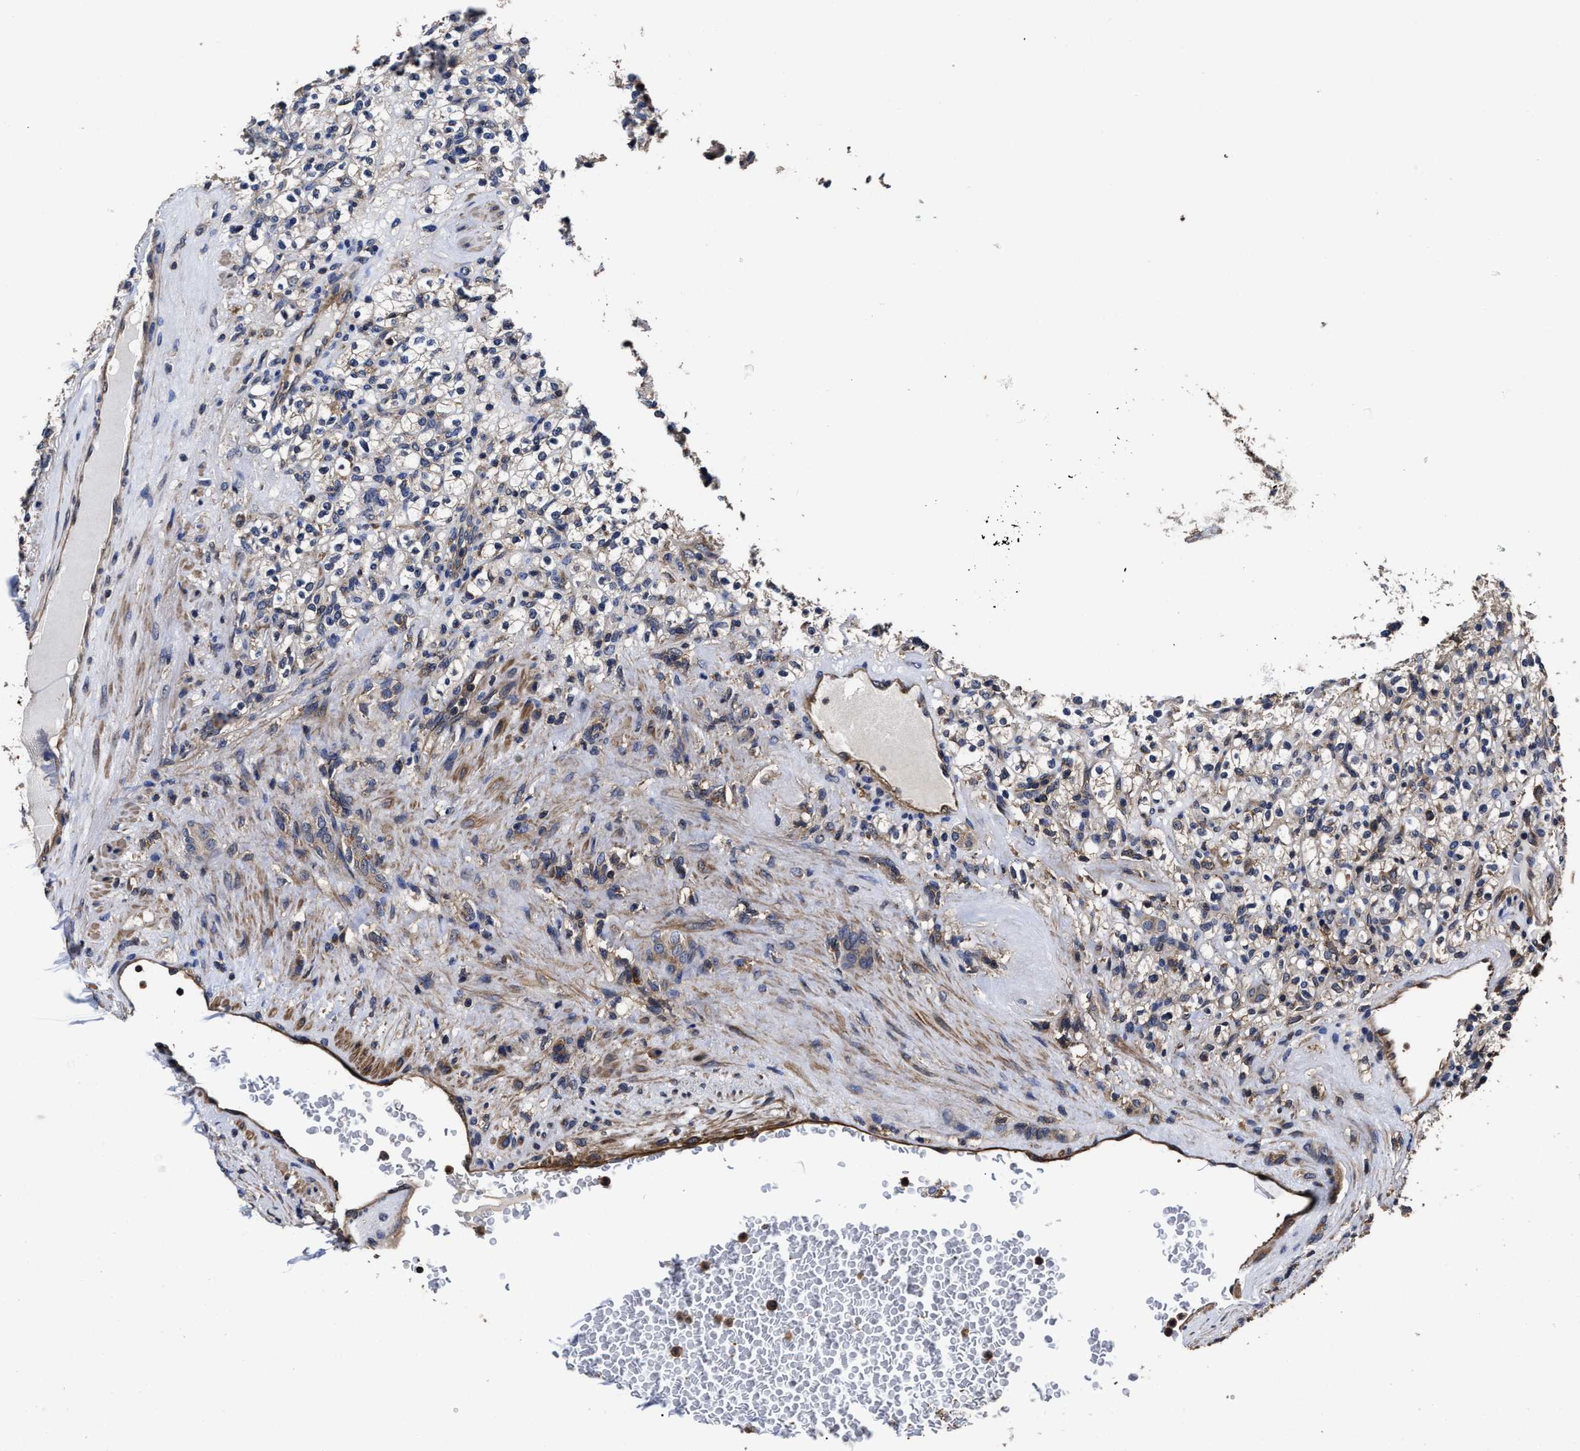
{"staining": {"intensity": "negative", "quantity": "none", "location": "none"}, "tissue": "renal cancer", "cell_type": "Tumor cells", "image_type": "cancer", "snomed": [{"axis": "morphology", "description": "Normal tissue, NOS"}, {"axis": "morphology", "description": "Adenocarcinoma, NOS"}, {"axis": "topography", "description": "Kidney"}], "caption": "DAB (3,3'-diaminobenzidine) immunohistochemical staining of human renal cancer (adenocarcinoma) reveals no significant positivity in tumor cells. The staining is performed using DAB brown chromogen with nuclei counter-stained in using hematoxylin.", "gene": "AVEN", "patient": {"sex": "female", "age": 72}}